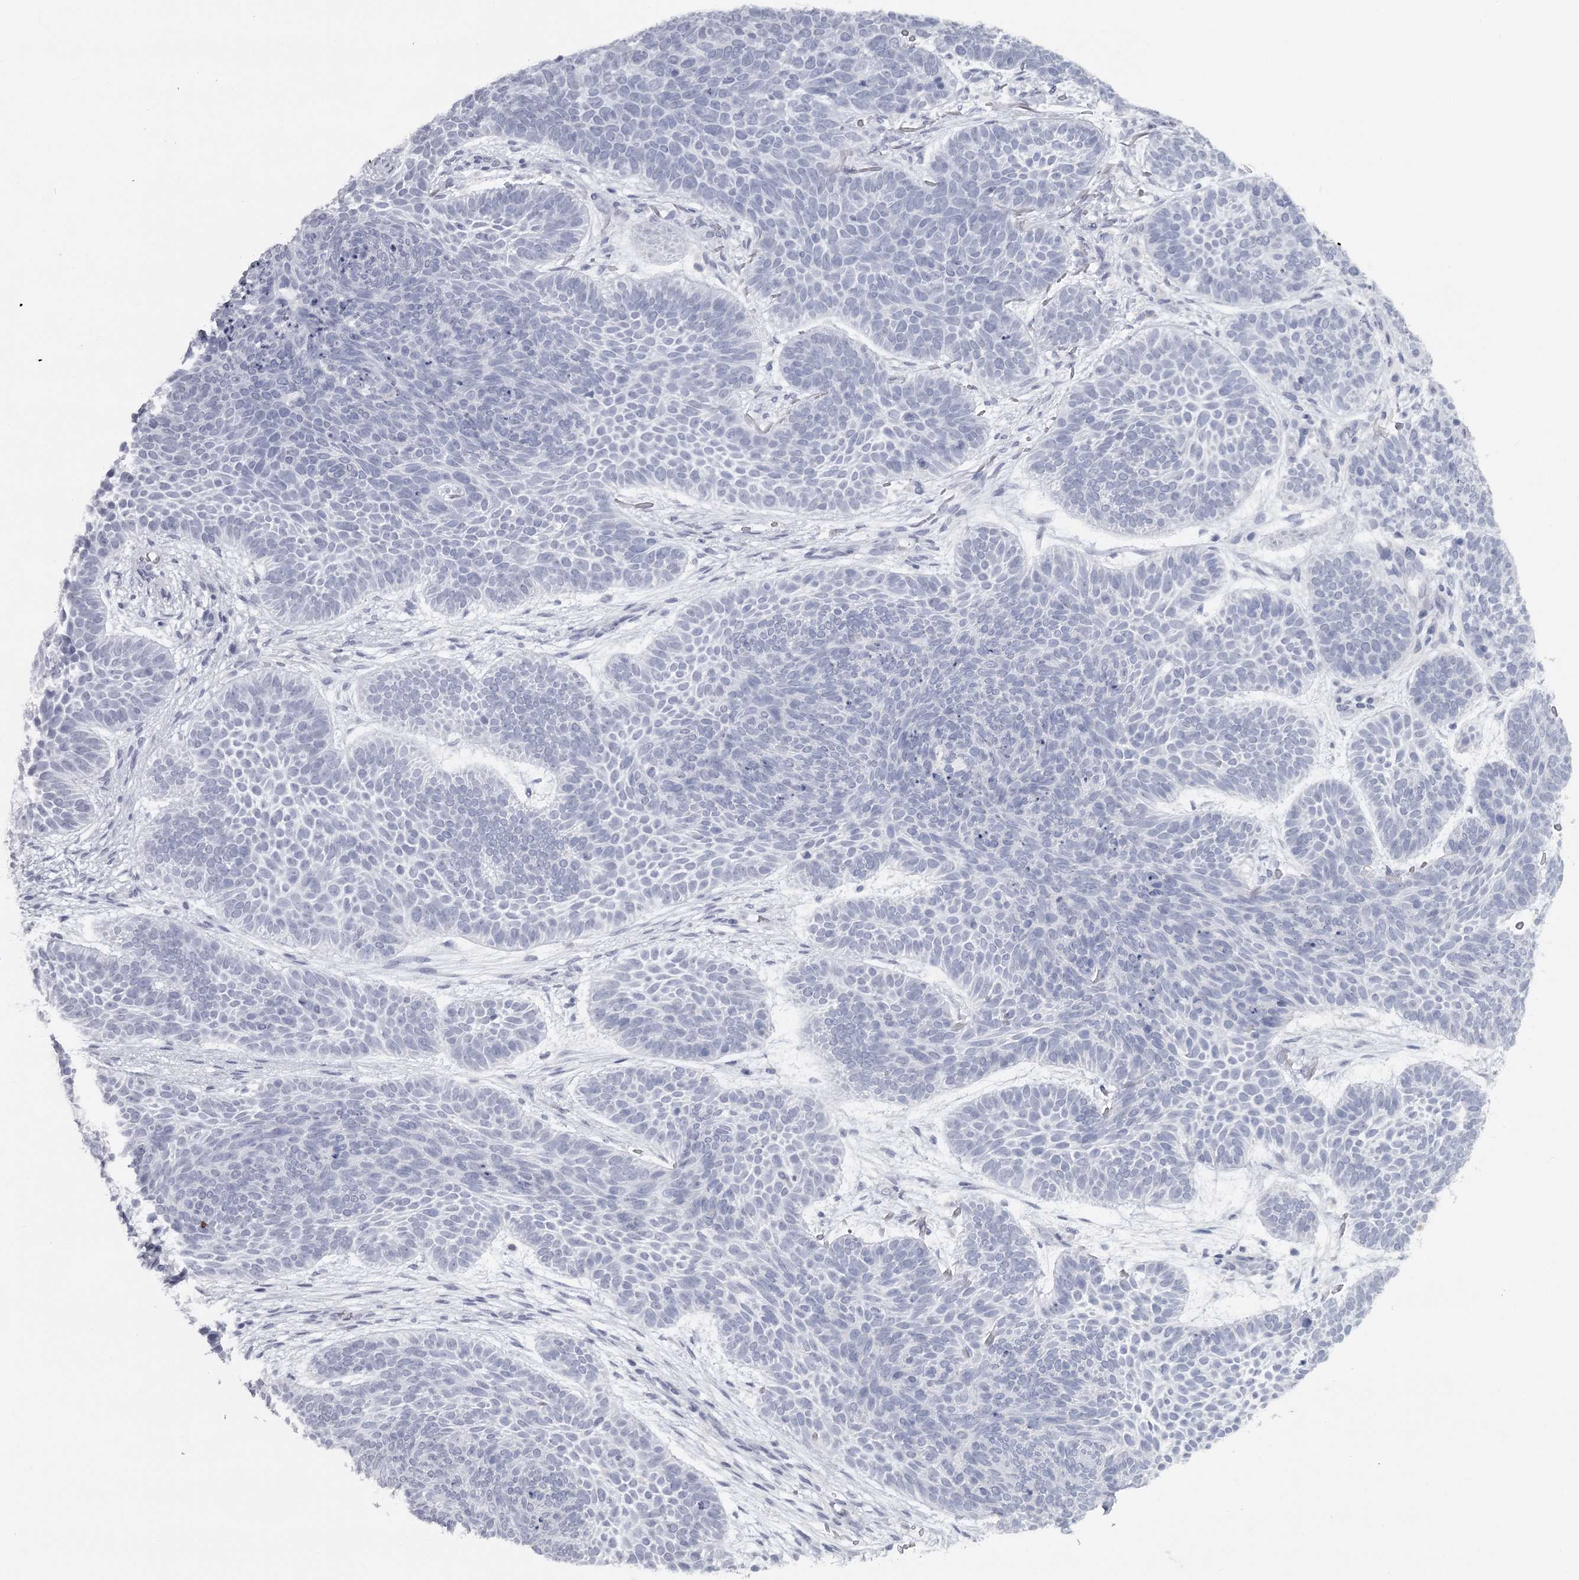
{"staining": {"intensity": "negative", "quantity": "none", "location": "none"}, "tissue": "skin cancer", "cell_type": "Tumor cells", "image_type": "cancer", "snomed": [{"axis": "morphology", "description": "Basal cell carcinoma"}, {"axis": "topography", "description": "Skin"}], "caption": "There is no significant positivity in tumor cells of basal cell carcinoma (skin).", "gene": "FAXC", "patient": {"sex": "male", "age": 85}}